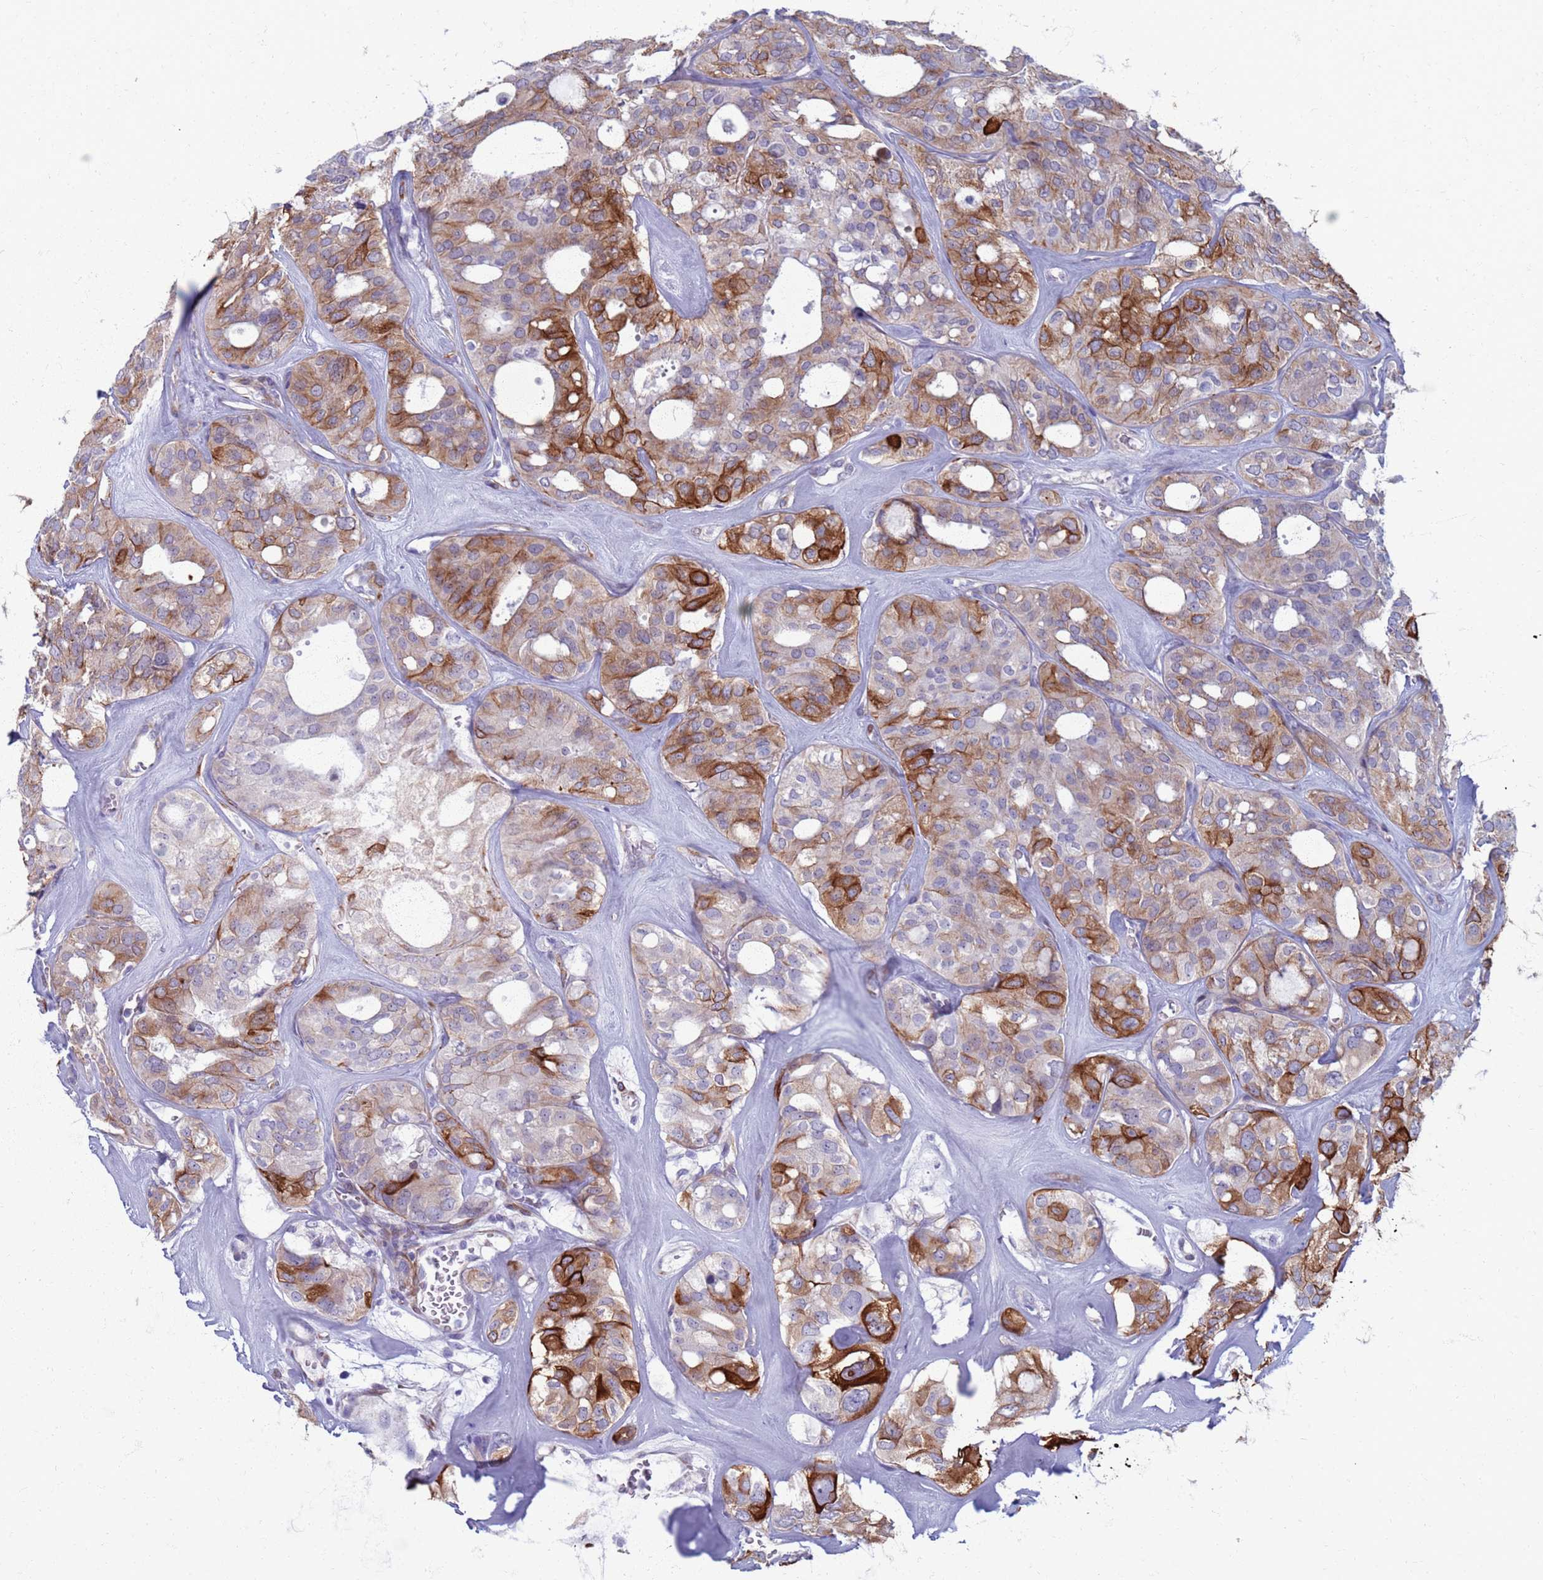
{"staining": {"intensity": "strong", "quantity": "<25%", "location": "cytoplasmic/membranous"}, "tissue": "thyroid cancer", "cell_type": "Tumor cells", "image_type": "cancer", "snomed": [{"axis": "morphology", "description": "Follicular adenoma carcinoma, NOS"}, {"axis": "topography", "description": "Thyroid gland"}], "caption": "IHC (DAB) staining of follicular adenoma carcinoma (thyroid) shows strong cytoplasmic/membranous protein staining in about <25% of tumor cells.", "gene": "CLCA2", "patient": {"sex": "male", "age": 75}}